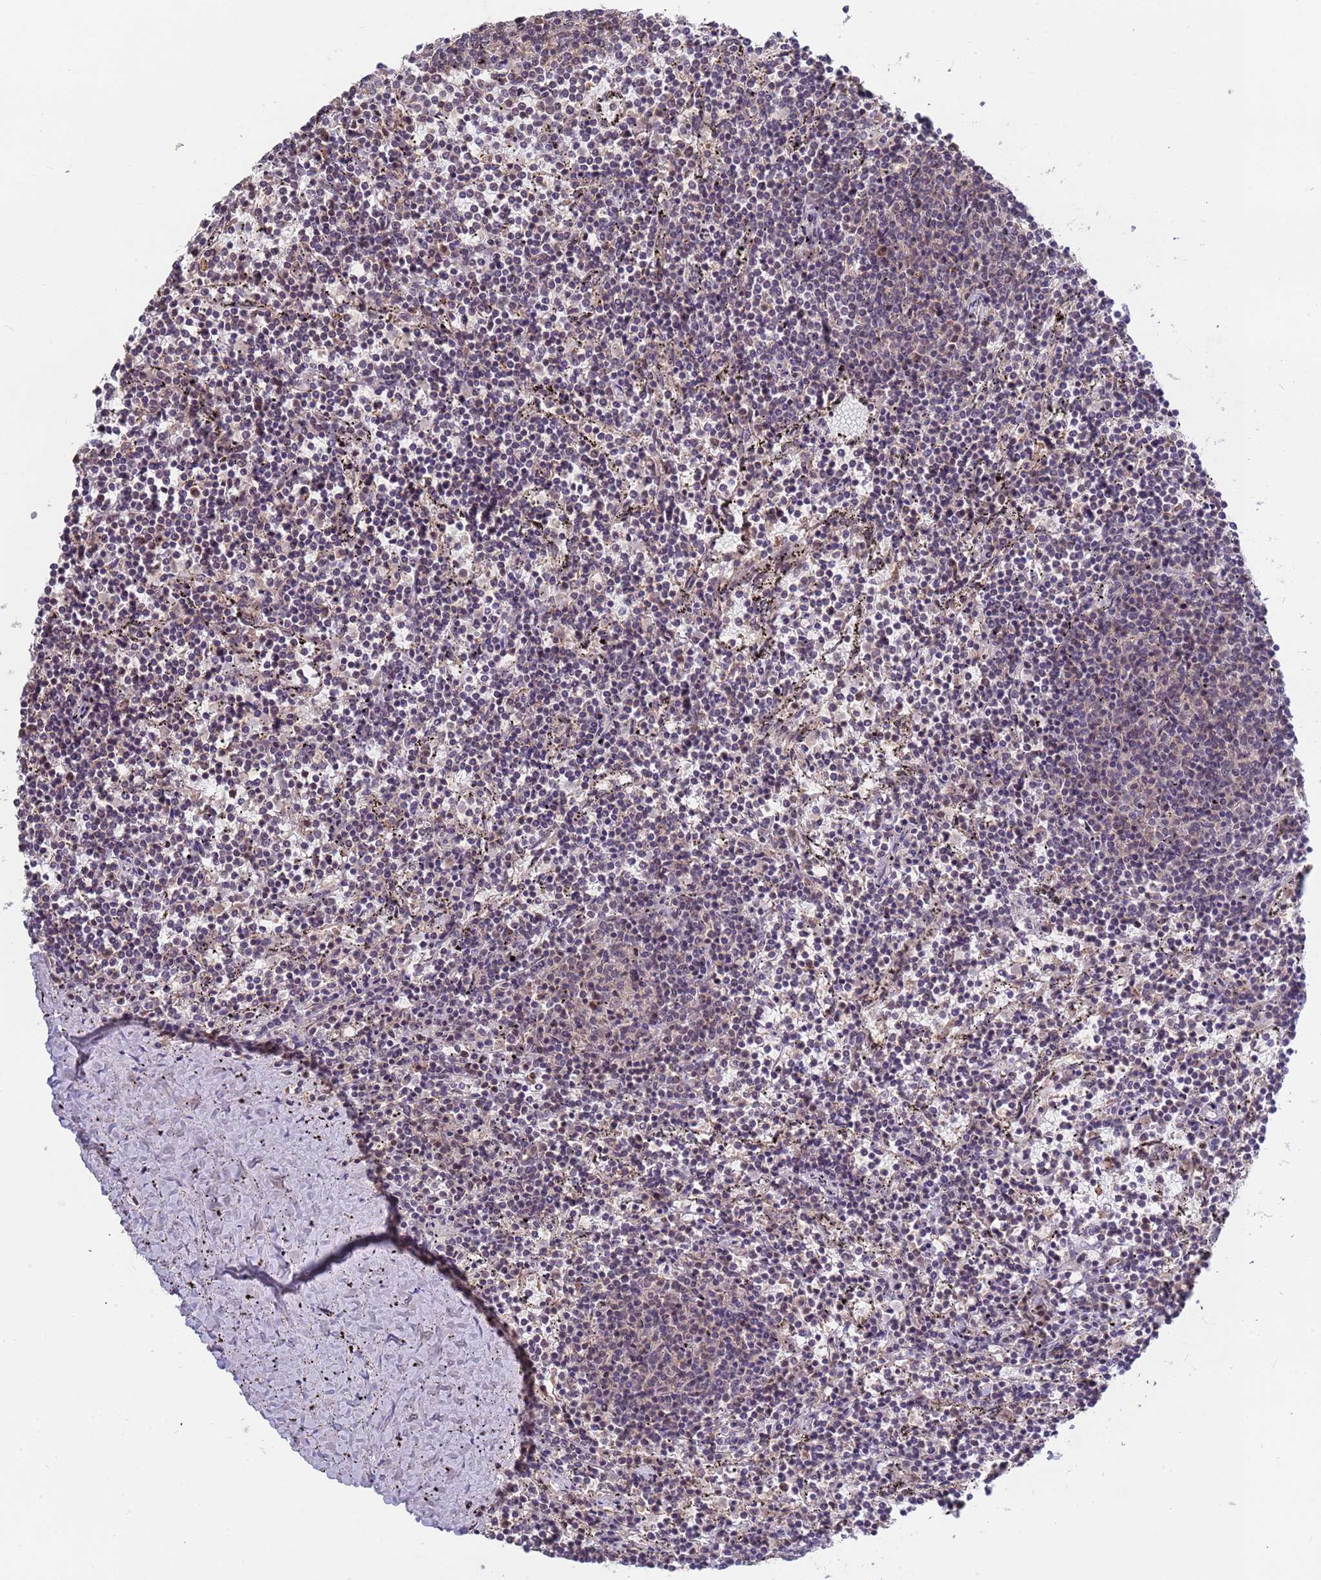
{"staining": {"intensity": "negative", "quantity": "none", "location": "none"}, "tissue": "lymphoma", "cell_type": "Tumor cells", "image_type": "cancer", "snomed": [{"axis": "morphology", "description": "Malignant lymphoma, non-Hodgkin's type, Low grade"}, {"axis": "topography", "description": "Spleen"}], "caption": "This is an immunohistochemistry (IHC) histopathology image of human low-grade malignant lymphoma, non-Hodgkin's type. There is no positivity in tumor cells.", "gene": "DENND2B", "patient": {"sex": "female", "age": 50}}